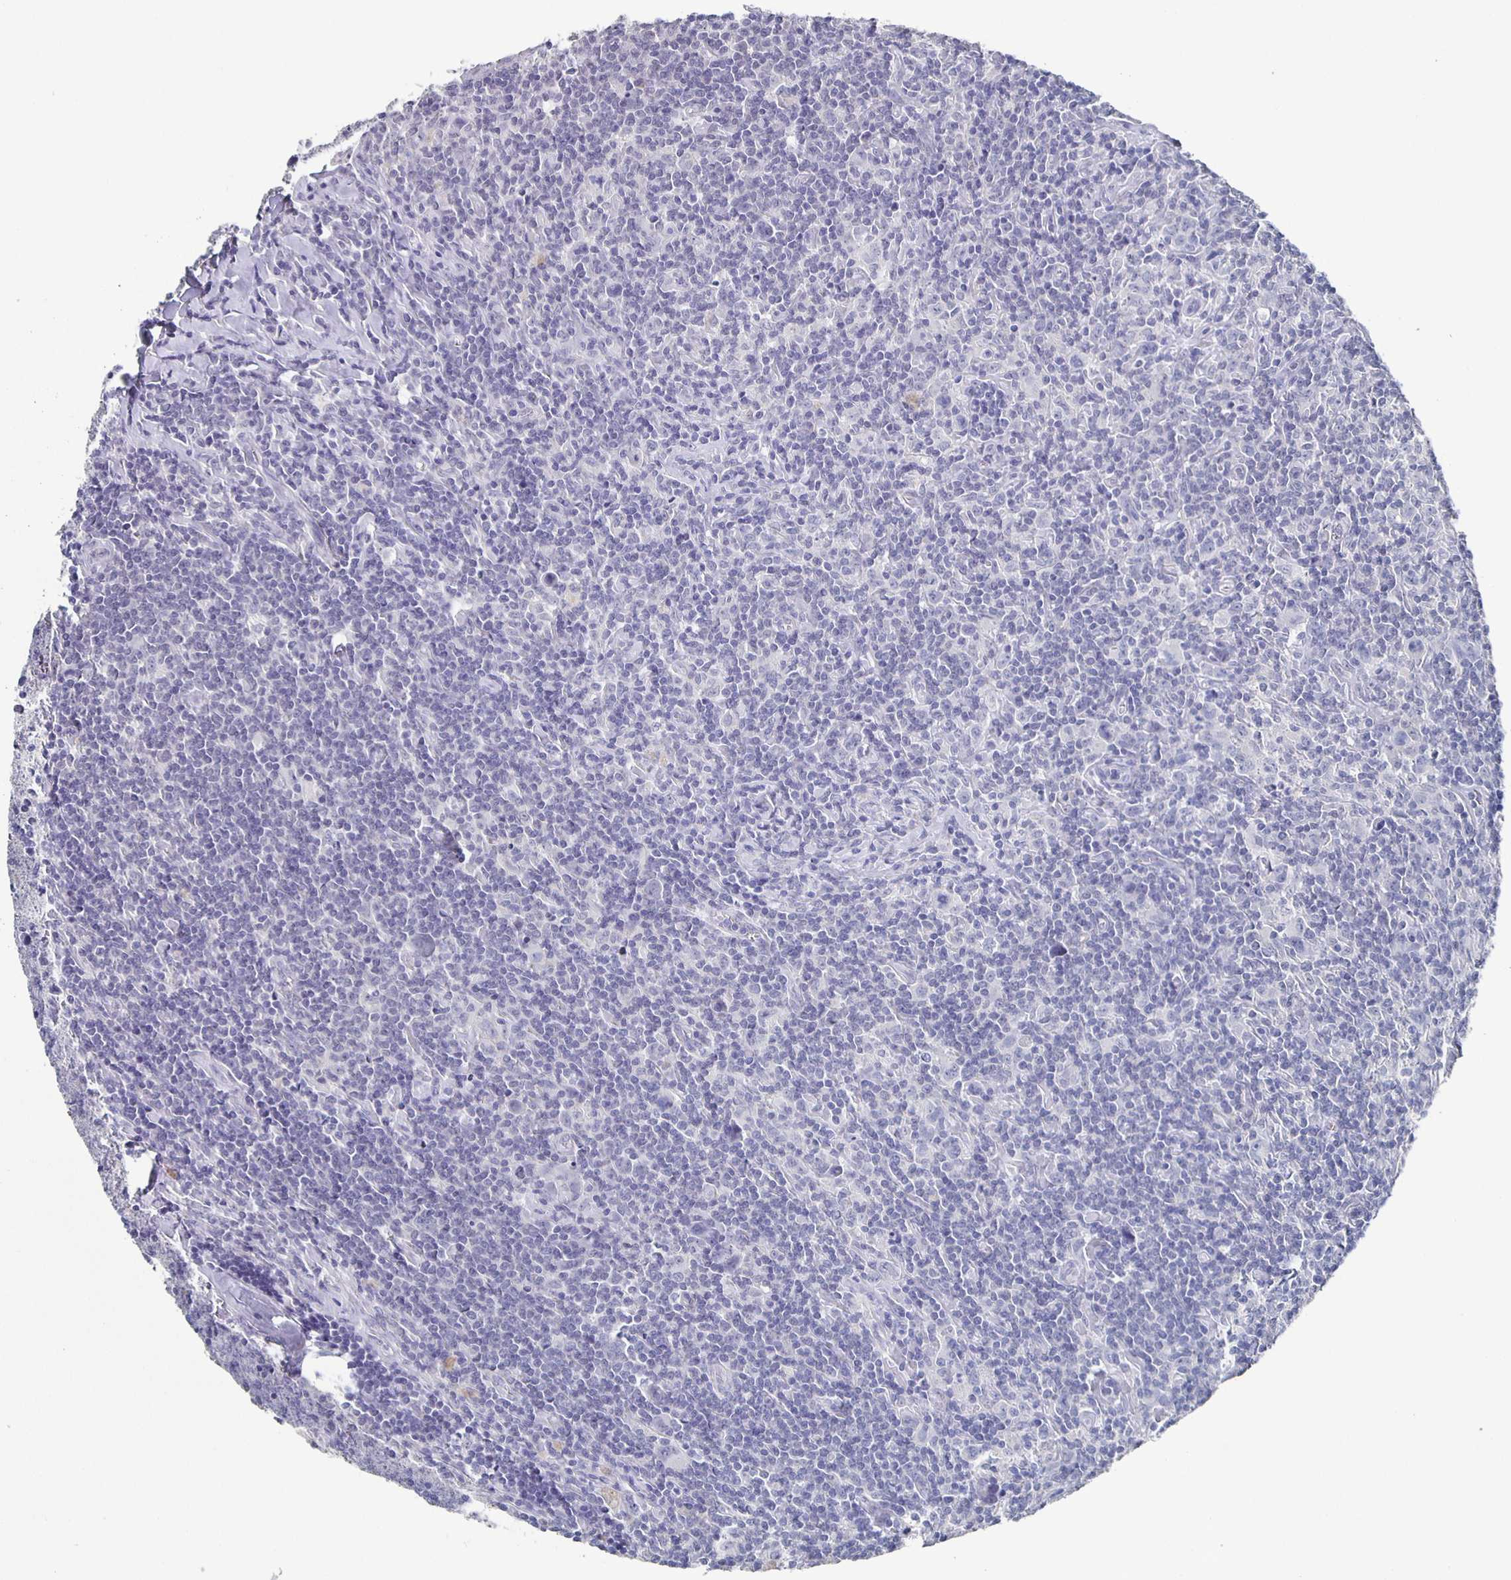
{"staining": {"intensity": "negative", "quantity": "none", "location": "none"}, "tissue": "lymphoma", "cell_type": "Tumor cells", "image_type": "cancer", "snomed": [{"axis": "morphology", "description": "Hodgkin's disease, NOS"}, {"axis": "topography", "description": "Lymph node"}], "caption": "High power microscopy micrograph of an immunohistochemistry (IHC) micrograph of lymphoma, revealing no significant expression in tumor cells.", "gene": "CACNA2D2", "patient": {"sex": "female", "age": 18}}